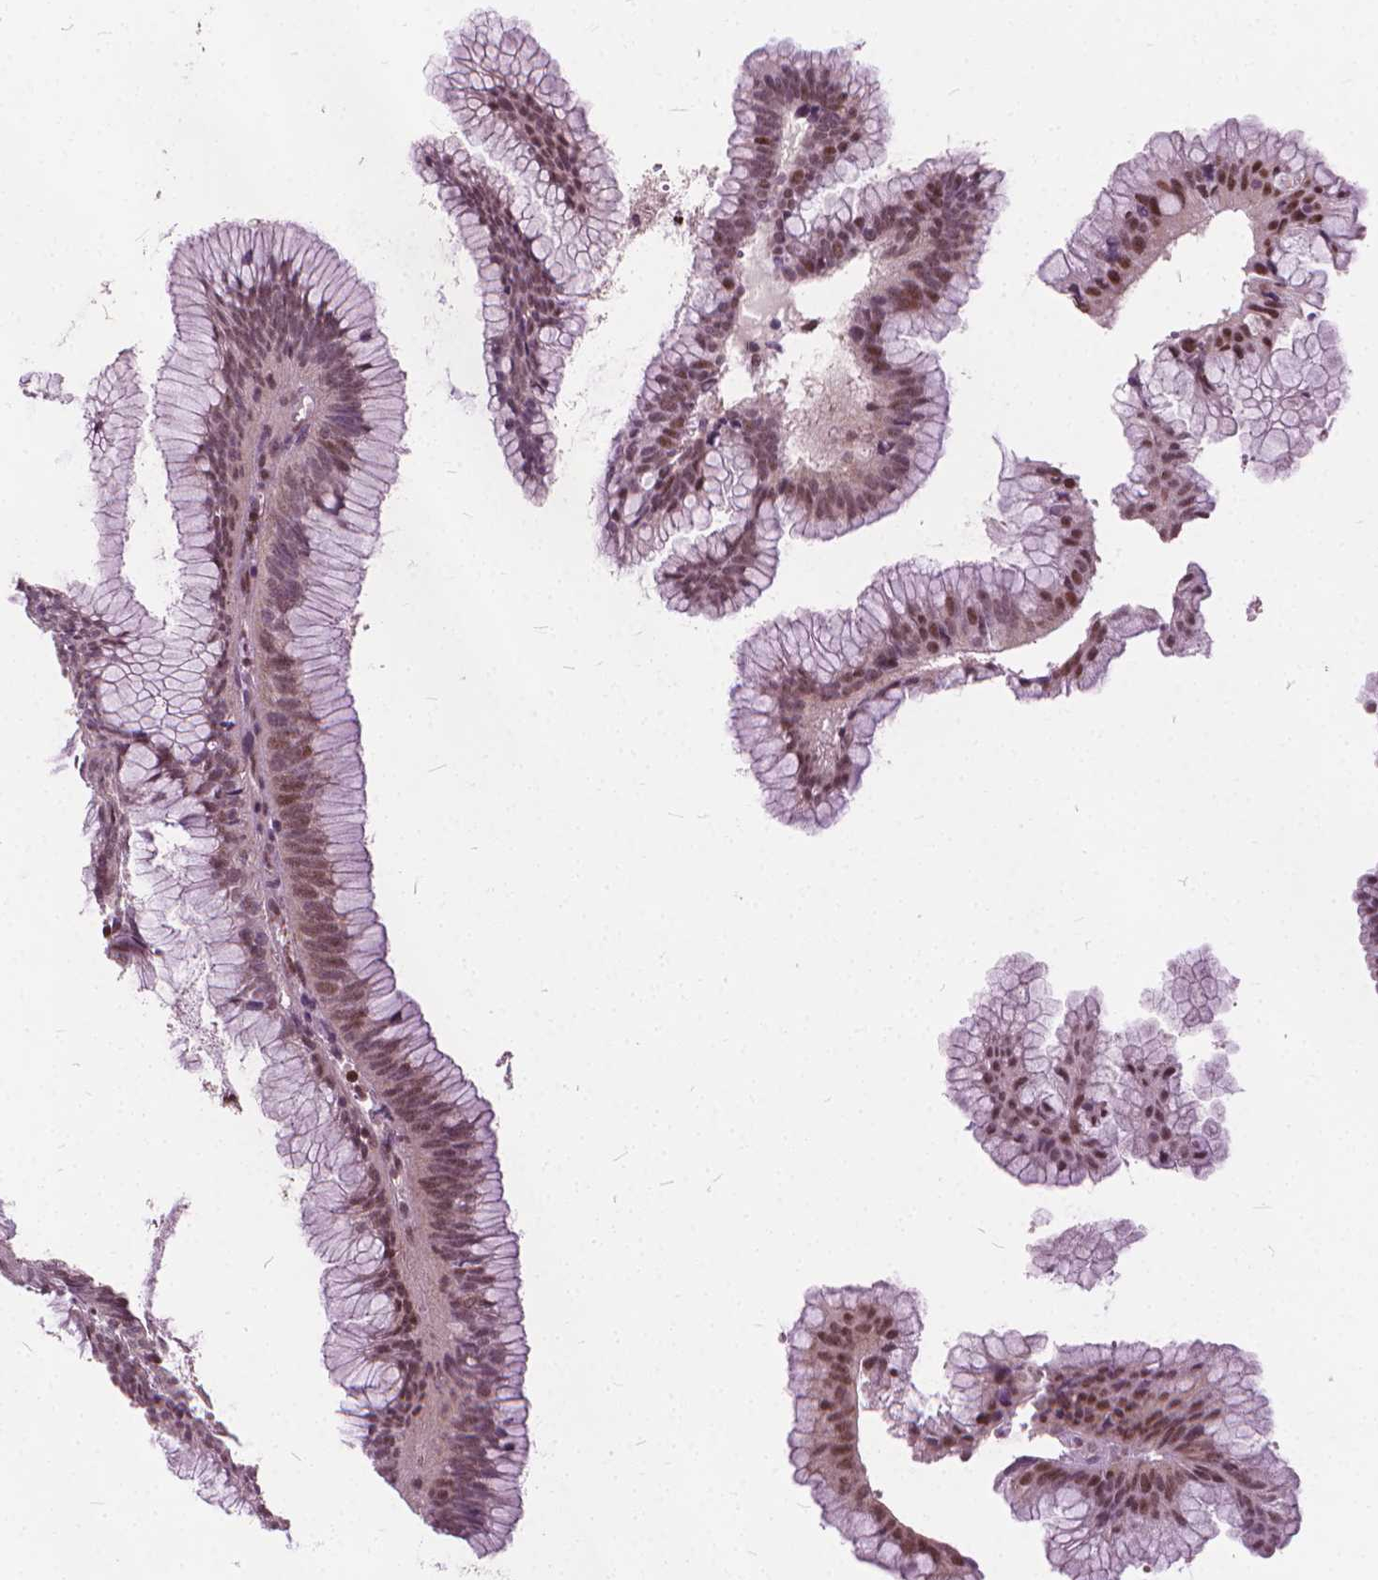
{"staining": {"intensity": "moderate", "quantity": ">75%", "location": "nuclear"}, "tissue": "colorectal cancer", "cell_type": "Tumor cells", "image_type": "cancer", "snomed": [{"axis": "morphology", "description": "Adenocarcinoma, NOS"}, {"axis": "topography", "description": "Colon"}], "caption": "Protein staining by immunohistochemistry displays moderate nuclear staining in about >75% of tumor cells in colorectal cancer.", "gene": "STAT5B", "patient": {"sex": "female", "age": 78}}